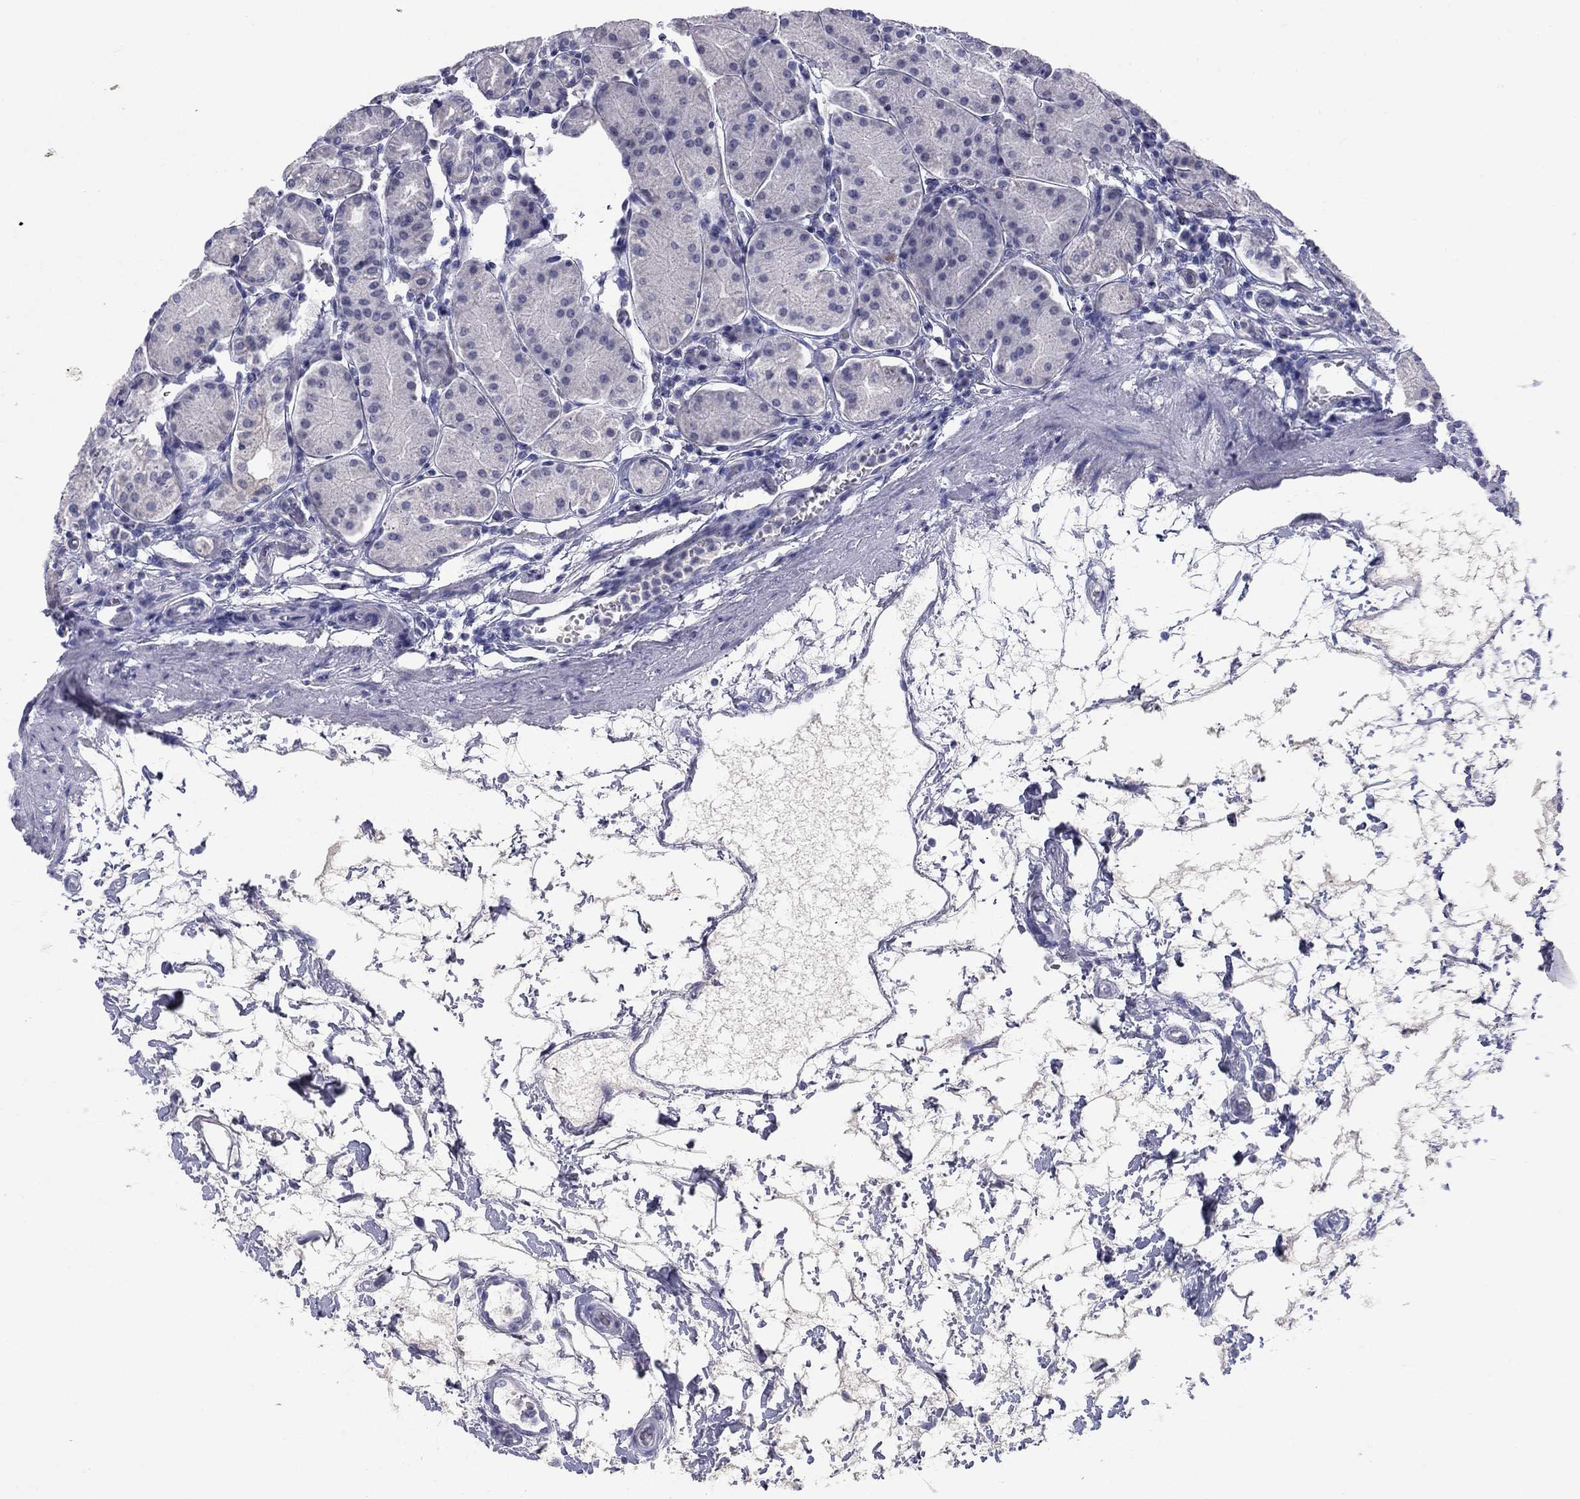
{"staining": {"intensity": "negative", "quantity": "none", "location": "none"}, "tissue": "stomach", "cell_type": "Glandular cells", "image_type": "normal", "snomed": [{"axis": "morphology", "description": "Normal tissue, NOS"}, {"axis": "topography", "description": "Stomach"}], "caption": "Immunohistochemistry (IHC) of normal stomach demonstrates no expression in glandular cells. Nuclei are stained in blue.", "gene": "KRT75", "patient": {"sex": "male", "age": 54}}